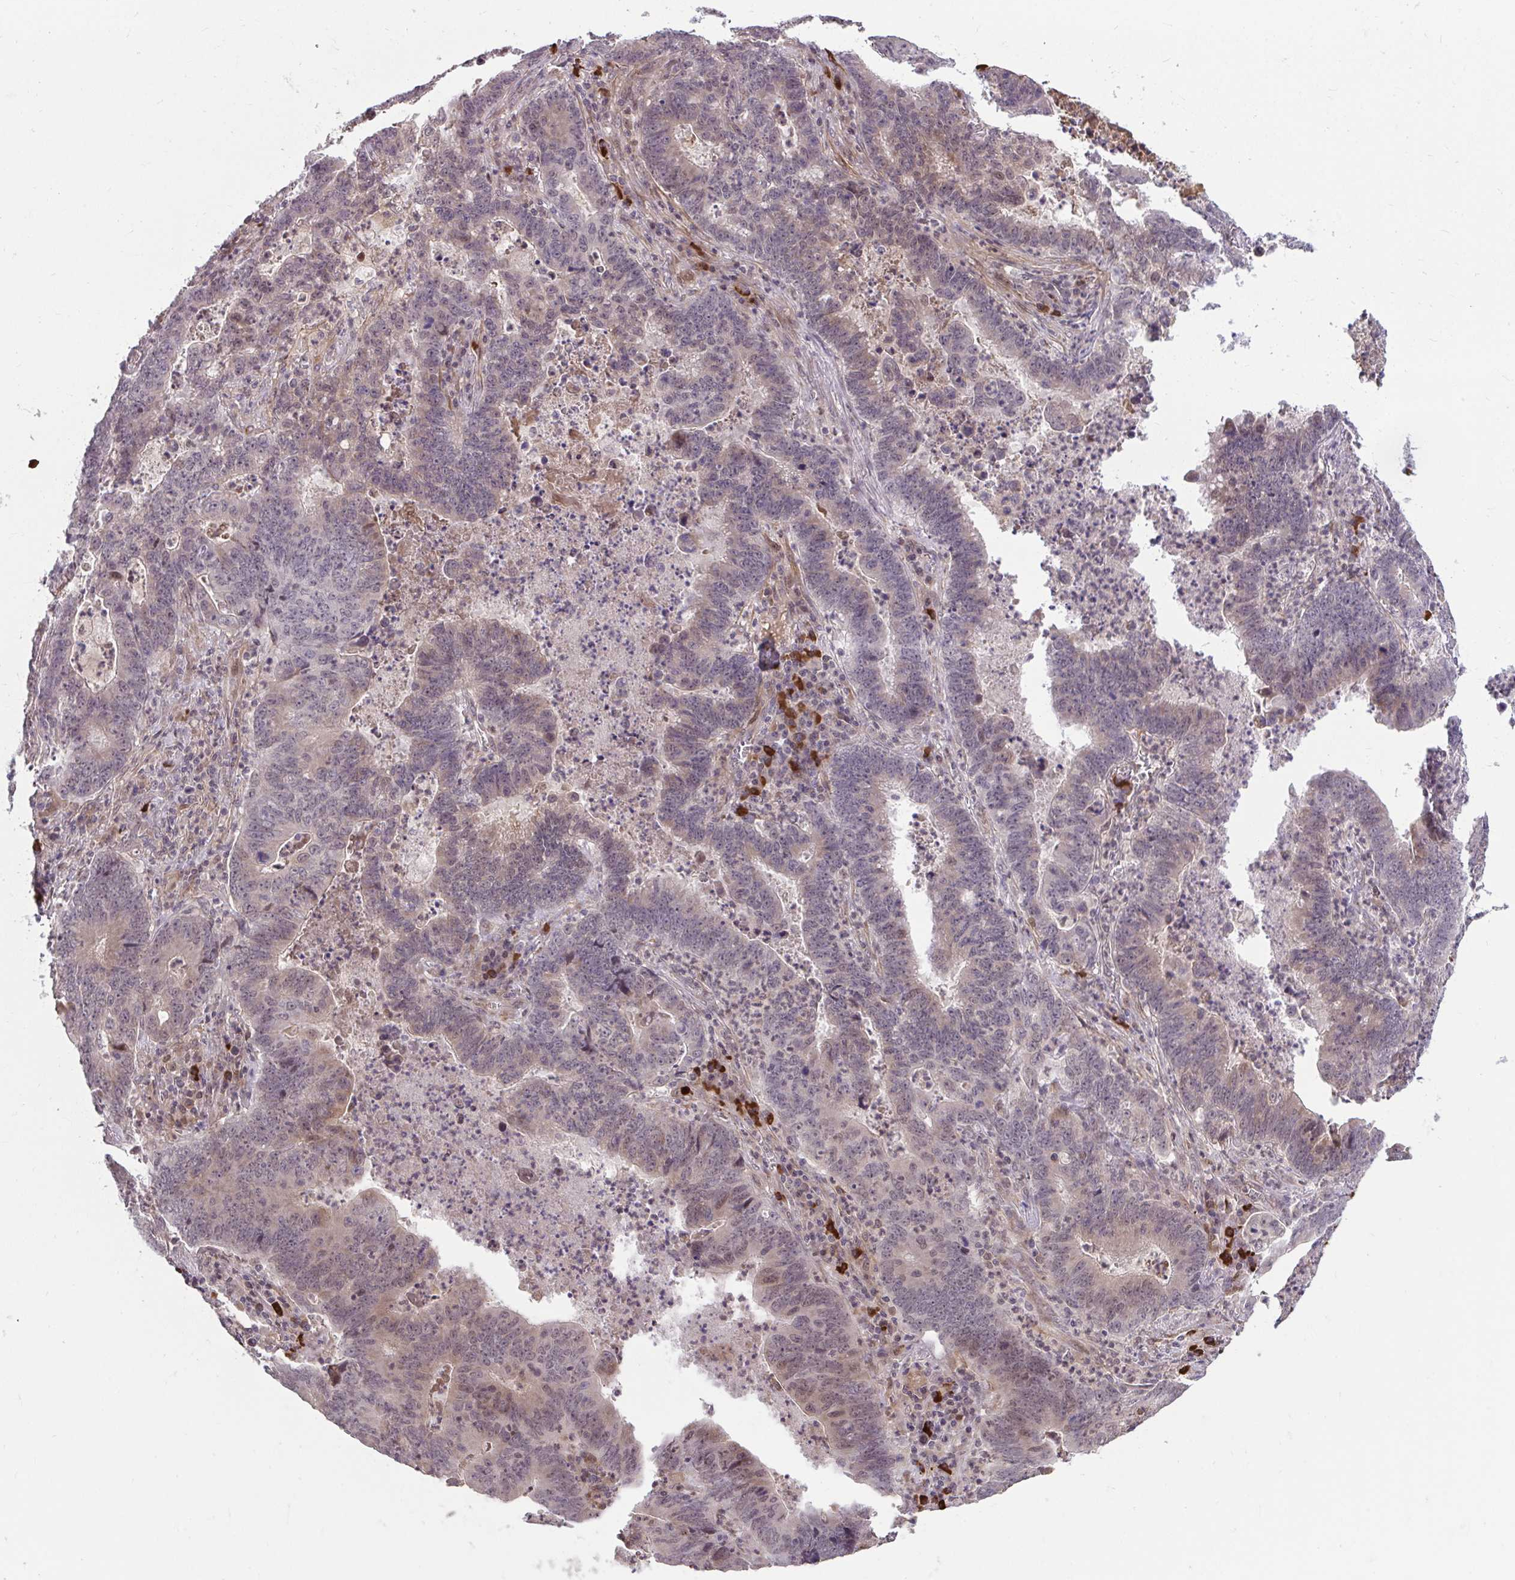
{"staining": {"intensity": "moderate", "quantity": "<25%", "location": "cytoplasmic/membranous,nuclear"}, "tissue": "lung cancer", "cell_type": "Tumor cells", "image_type": "cancer", "snomed": [{"axis": "morphology", "description": "Aneuploidy"}, {"axis": "morphology", "description": "Adenocarcinoma, NOS"}, {"axis": "morphology", "description": "Adenocarcinoma primary or metastatic"}, {"axis": "topography", "description": "Lung"}], "caption": "IHC of human lung cancer shows low levels of moderate cytoplasmic/membranous and nuclear positivity in approximately <25% of tumor cells.", "gene": "ZSCAN9", "patient": {"sex": "female", "age": 75}}